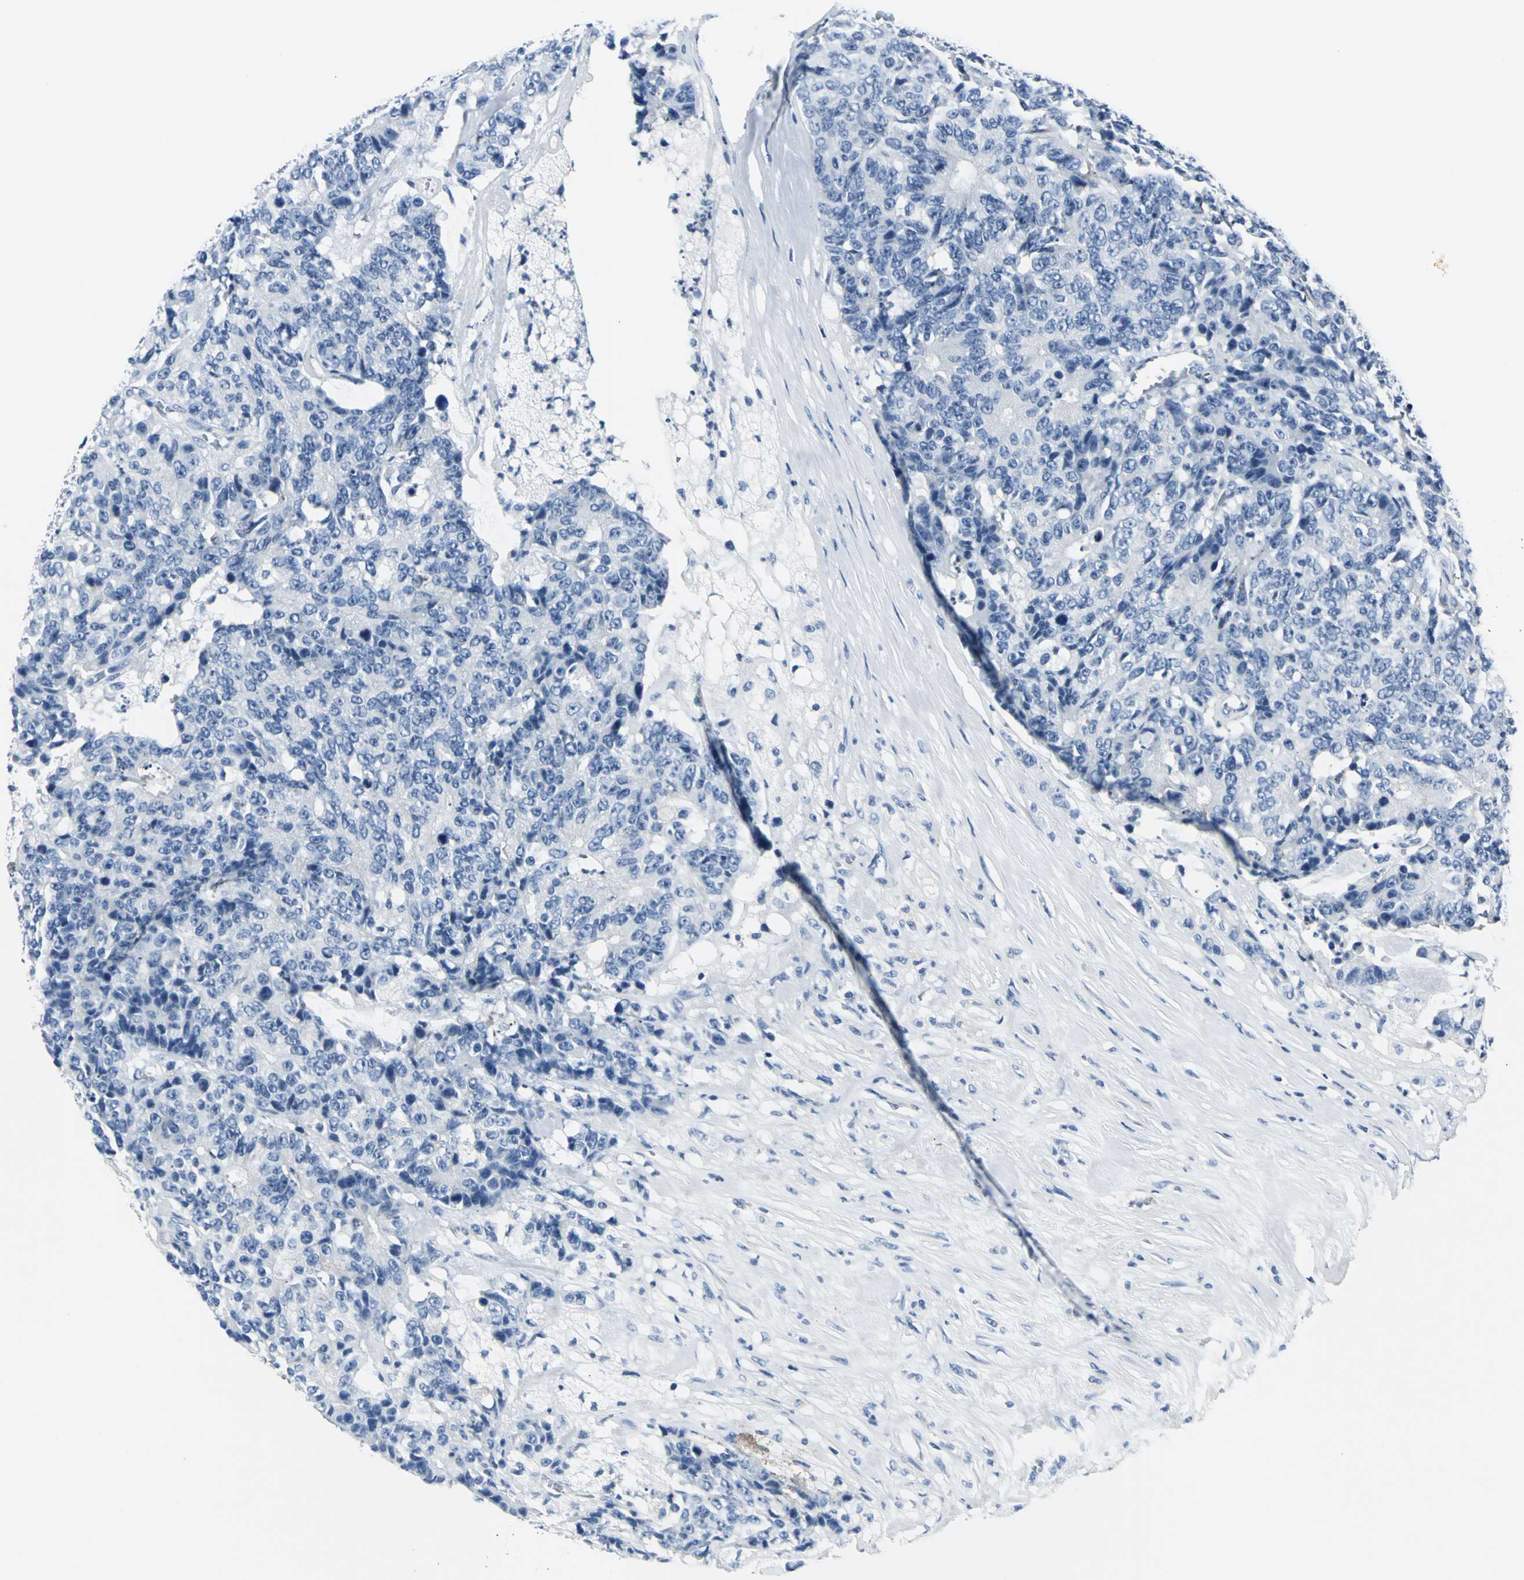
{"staining": {"intensity": "negative", "quantity": "none", "location": "none"}, "tissue": "colorectal cancer", "cell_type": "Tumor cells", "image_type": "cancer", "snomed": [{"axis": "morphology", "description": "Adenocarcinoma, NOS"}, {"axis": "topography", "description": "Colon"}], "caption": "This is an immunohistochemistry image of human colorectal adenocarcinoma. There is no positivity in tumor cells.", "gene": "RIPOR1", "patient": {"sex": "female", "age": 86}}